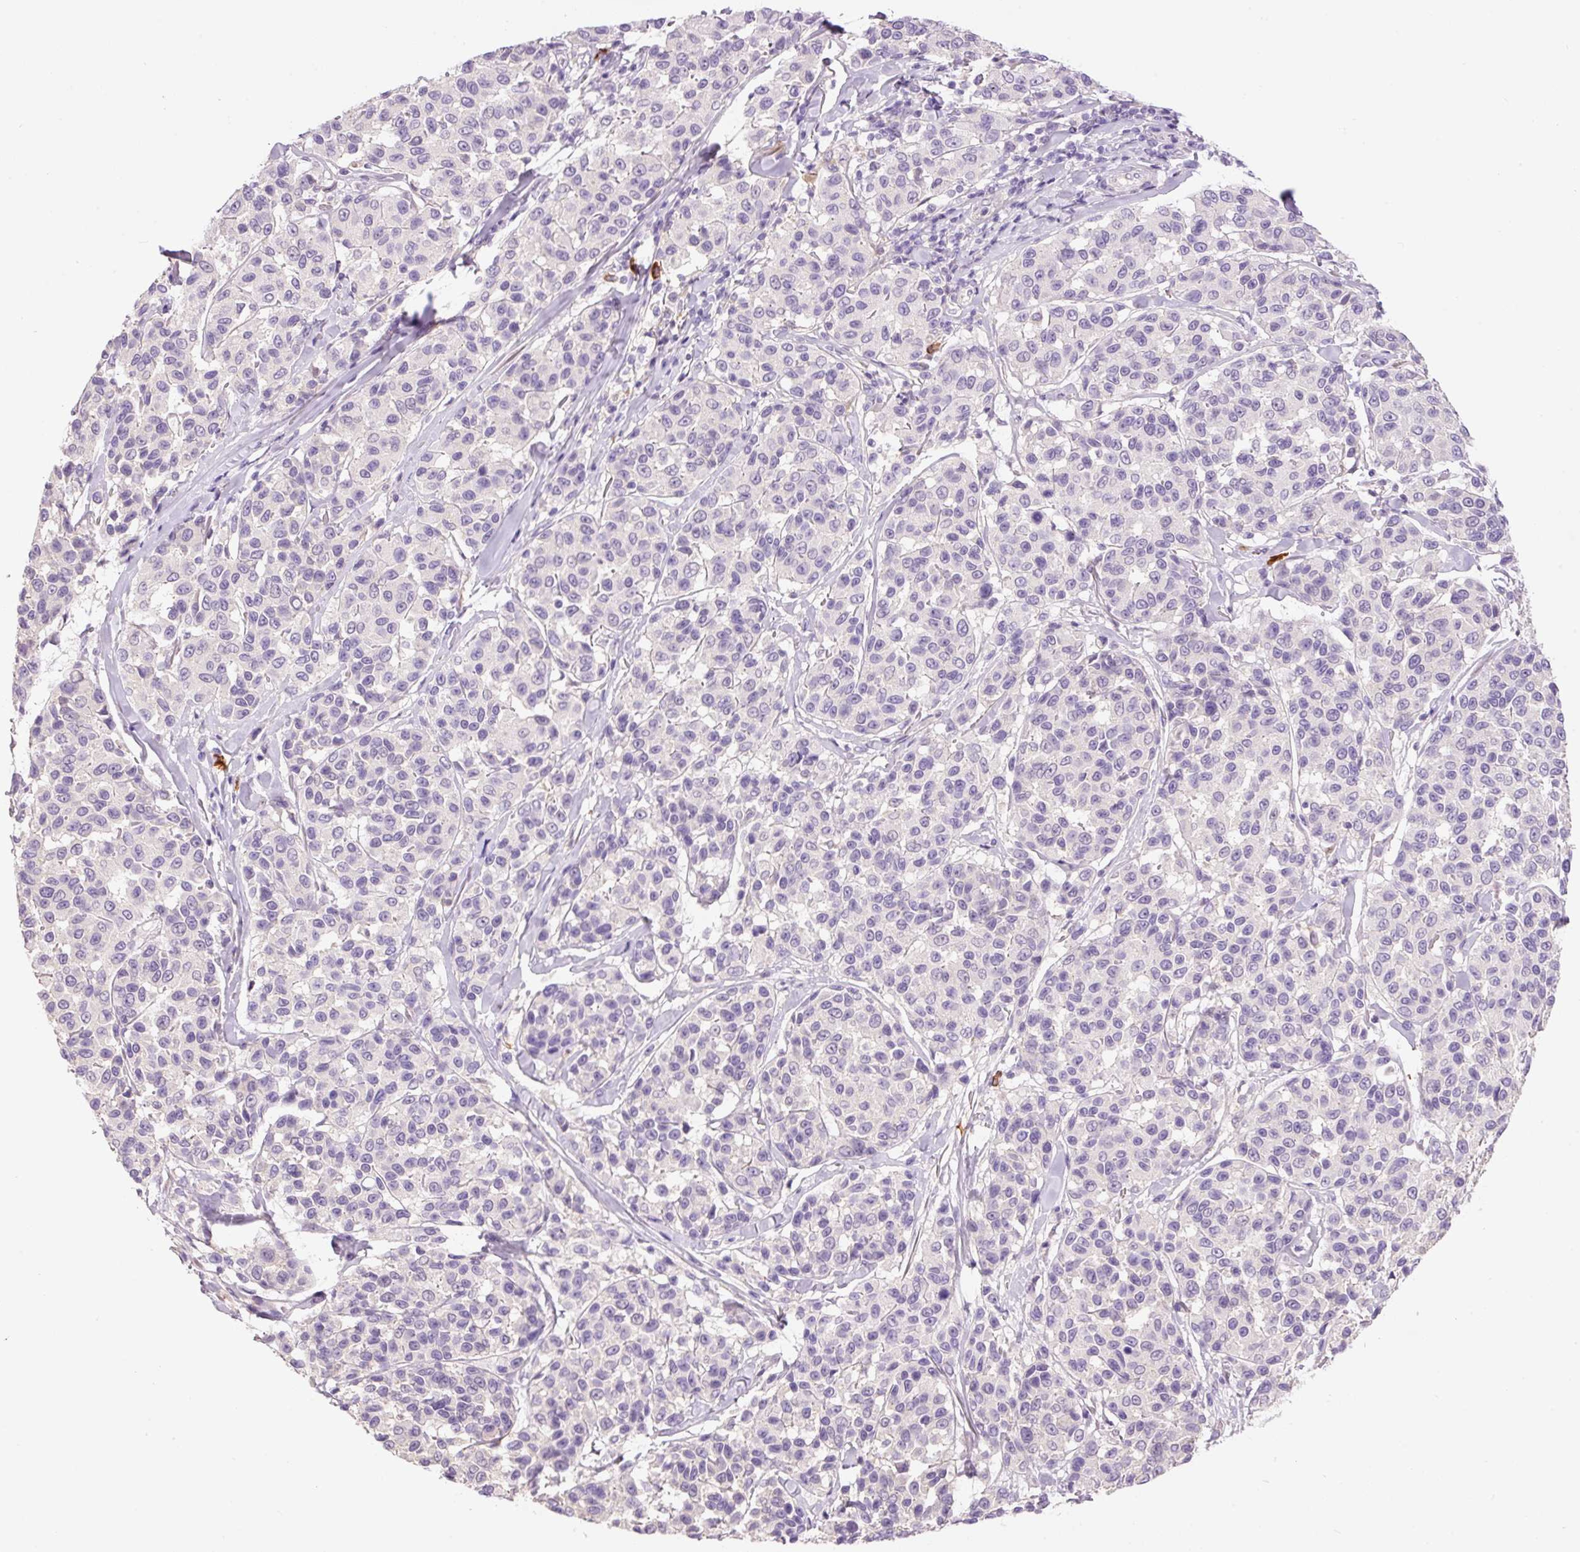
{"staining": {"intensity": "negative", "quantity": "none", "location": "none"}, "tissue": "melanoma", "cell_type": "Tumor cells", "image_type": "cancer", "snomed": [{"axis": "morphology", "description": "Malignant melanoma, NOS"}, {"axis": "topography", "description": "Skin"}], "caption": "There is no significant positivity in tumor cells of malignant melanoma. (Immunohistochemistry (ihc), brightfield microscopy, high magnification).", "gene": "PNPLA5", "patient": {"sex": "female", "age": 66}}